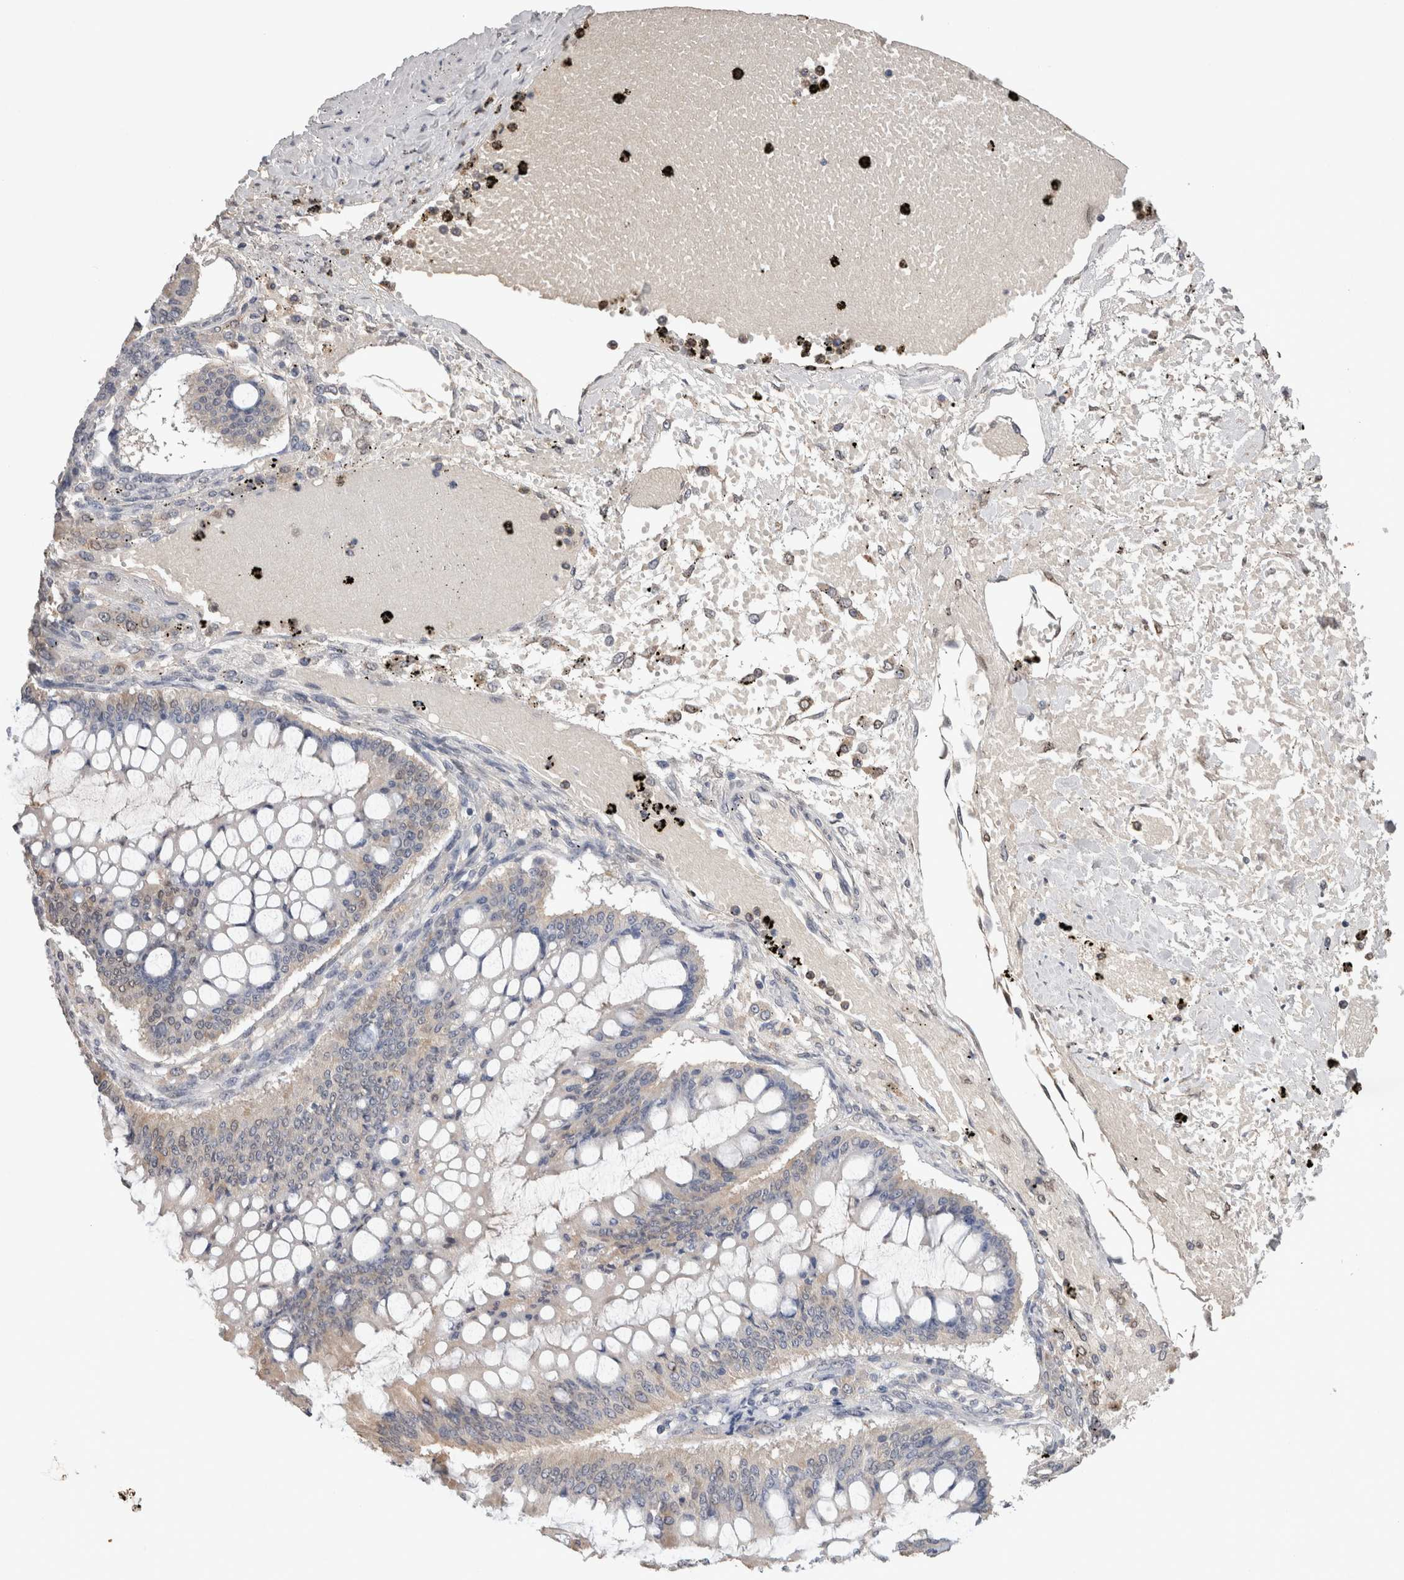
{"staining": {"intensity": "negative", "quantity": "none", "location": "none"}, "tissue": "ovarian cancer", "cell_type": "Tumor cells", "image_type": "cancer", "snomed": [{"axis": "morphology", "description": "Cystadenocarcinoma, mucinous, NOS"}, {"axis": "topography", "description": "Ovary"}], "caption": "Immunohistochemical staining of human ovarian cancer (mucinous cystadenocarcinoma) exhibits no significant expression in tumor cells.", "gene": "FABP7", "patient": {"sex": "female", "age": 73}}